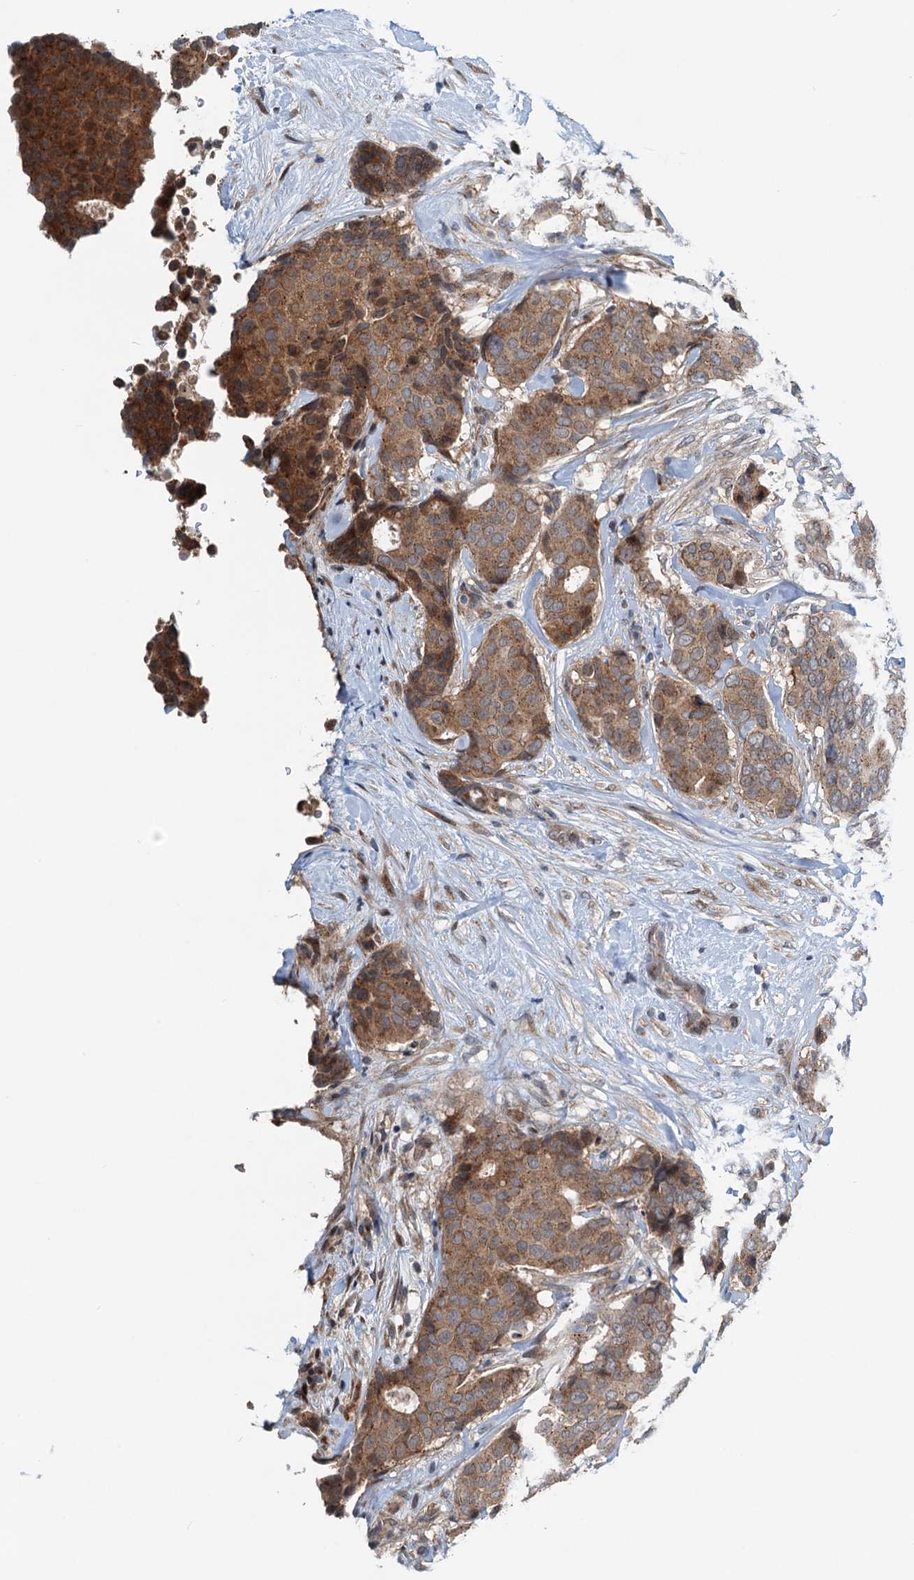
{"staining": {"intensity": "moderate", "quantity": ">75%", "location": "cytoplasmic/membranous"}, "tissue": "breast cancer", "cell_type": "Tumor cells", "image_type": "cancer", "snomed": [{"axis": "morphology", "description": "Duct carcinoma"}, {"axis": "topography", "description": "Breast"}], "caption": "Immunohistochemistry photomicrograph of human intraductal carcinoma (breast) stained for a protein (brown), which displays medium levels of moderate cytoplasmic/membranous staining in approximately >75% of tumor cells.", "gene": "DYNC2I2", "patient": {"sex": "female", "age": 75}}